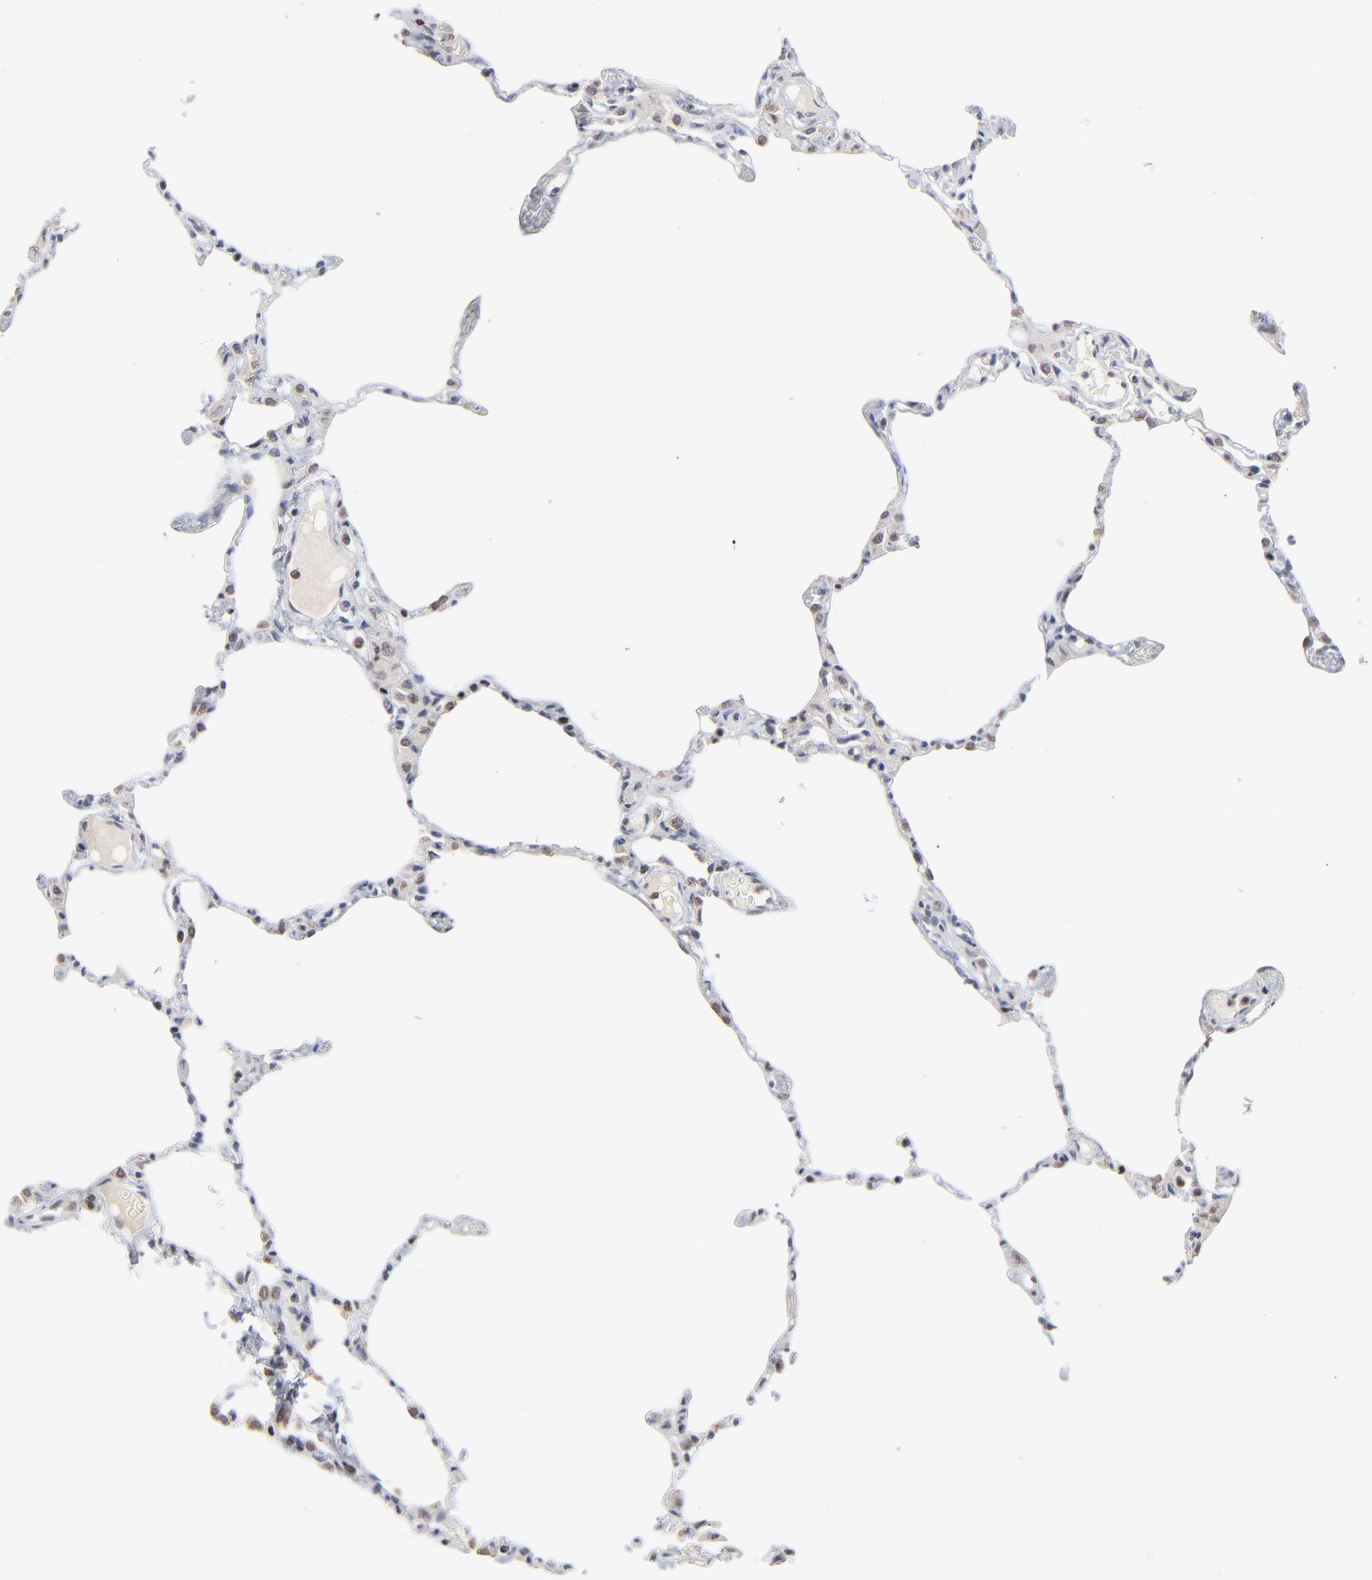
{"staining": {"intensity": "negative", "quantity": "none", "location": "none"}, "tissue": "lung", "cell_type": "Alveolar cells", "image_type": "normal", "snomed": [{"axis": "morphology", "description": "Normal tissue, NOS"}, {"axis": "topography", "description": "Lung"}], "caption": "DAB (3,3'-diaminobenzidine) immunohistochemical staining of normal human lung shows no significant staining in alveolar cells.", "gene": "MAX", "patient": {"sex": "female", "age": 49}}